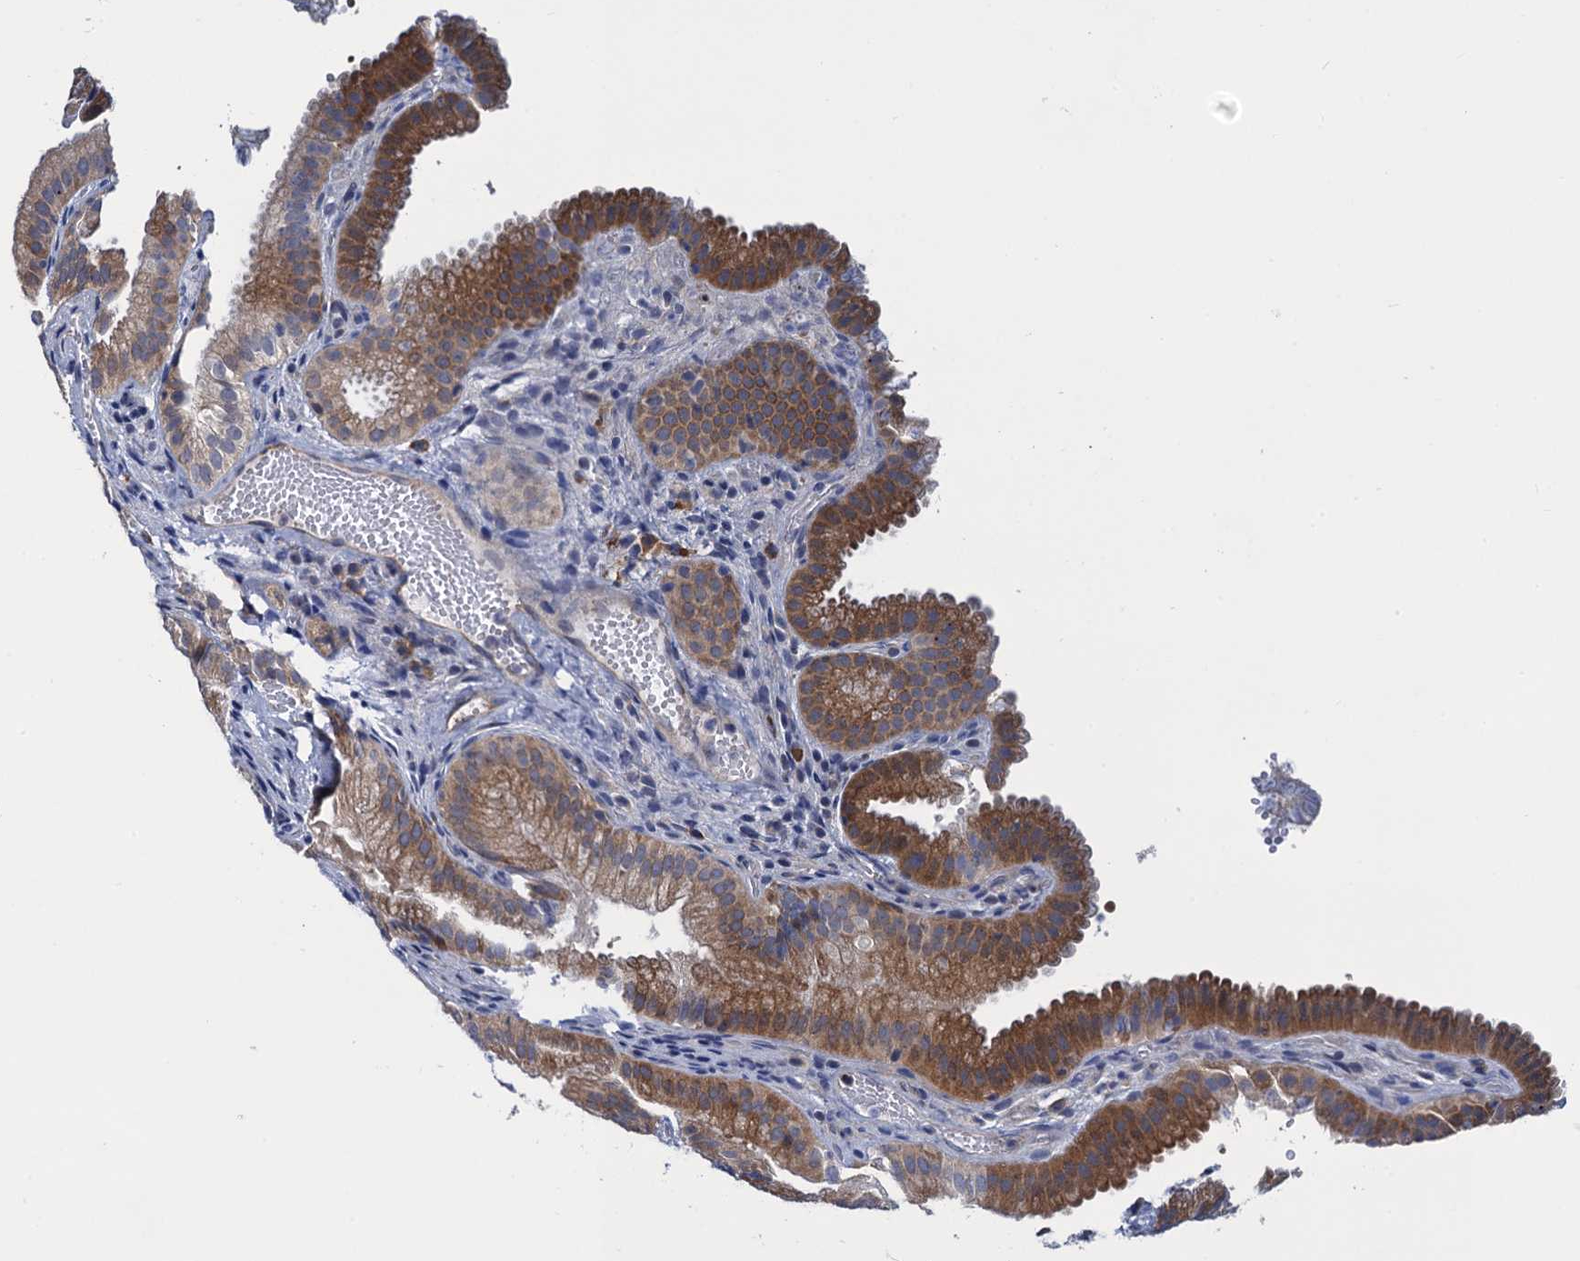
{"staining": {"intensity": "moderate", "quantity": ">75%", "location": "cytoplasmic/membranous"}, "tissue": "gallbladder", "cell_type": "Glandular cells", "image_type": "normal", "snomed": [{"axis": "morphology", "description": "Normal tissue, NOS"}, {"axis": "topography", "description": "Gallbladder"}], "caption": "A brown stain shows moderate cytoplasmic/membranous positivity of a protein in glandular cells of unremarkable human gallbladder.", "gene": "PGLS", "patient": {"sex": "female", "age": 30}}